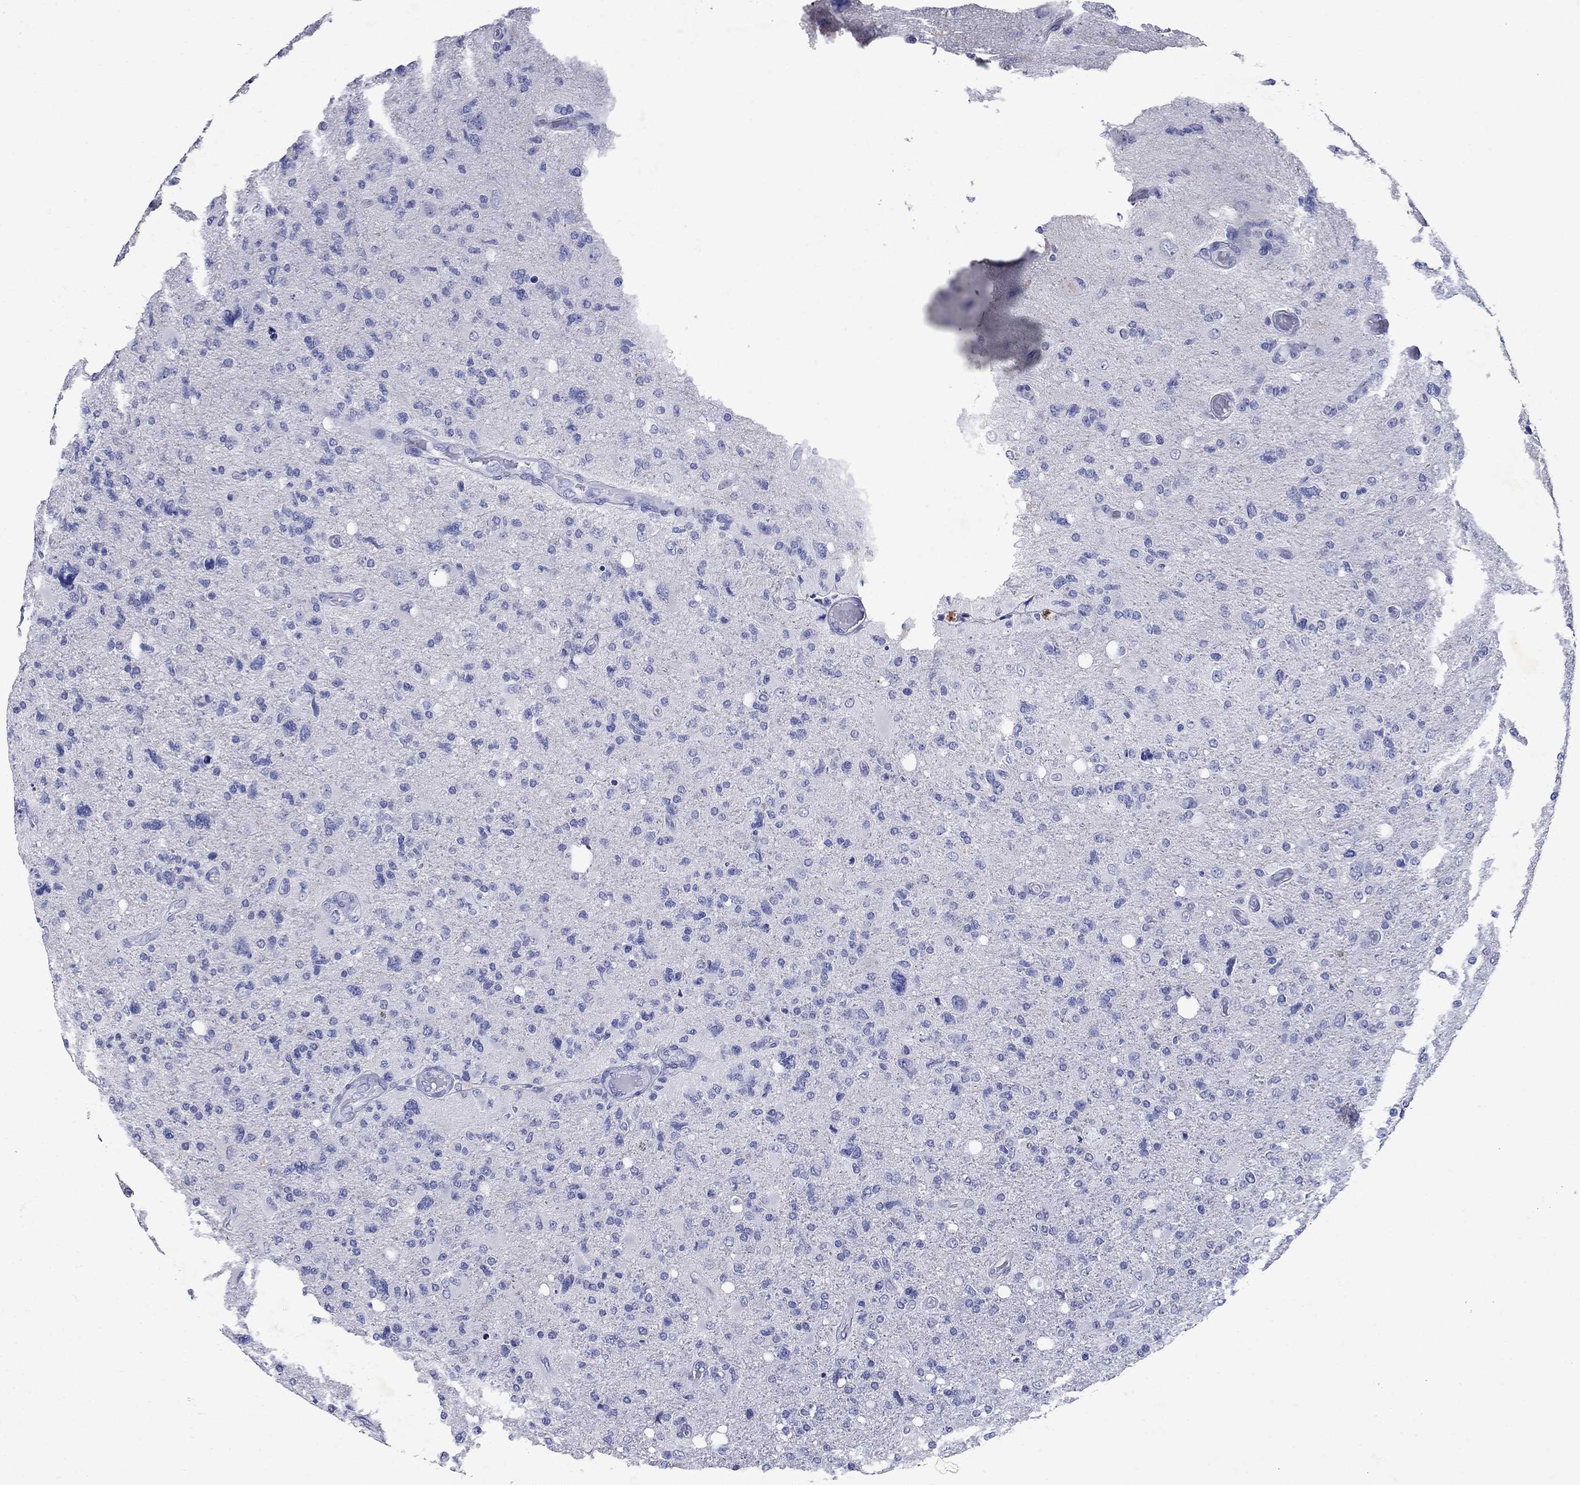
{"staining": {"intensity": "negative", "quantity": "none", "location": "none"}, "tissue": "glioma", "cell_type": "Tumor cells", "image_type": "cancer", "snomed": [{"axis": "morphology", "description": "Glioma, malignant, High grade"}, {"axis": "topography", "description": "Cerebral cortex"}], "caption": "This is a histopathology image of IHC staining of malignant glioma (high-grade), which shows no staining in tumor cells.", "gene": "CD1A", "patient": {"sex": "male", "age": 70}}